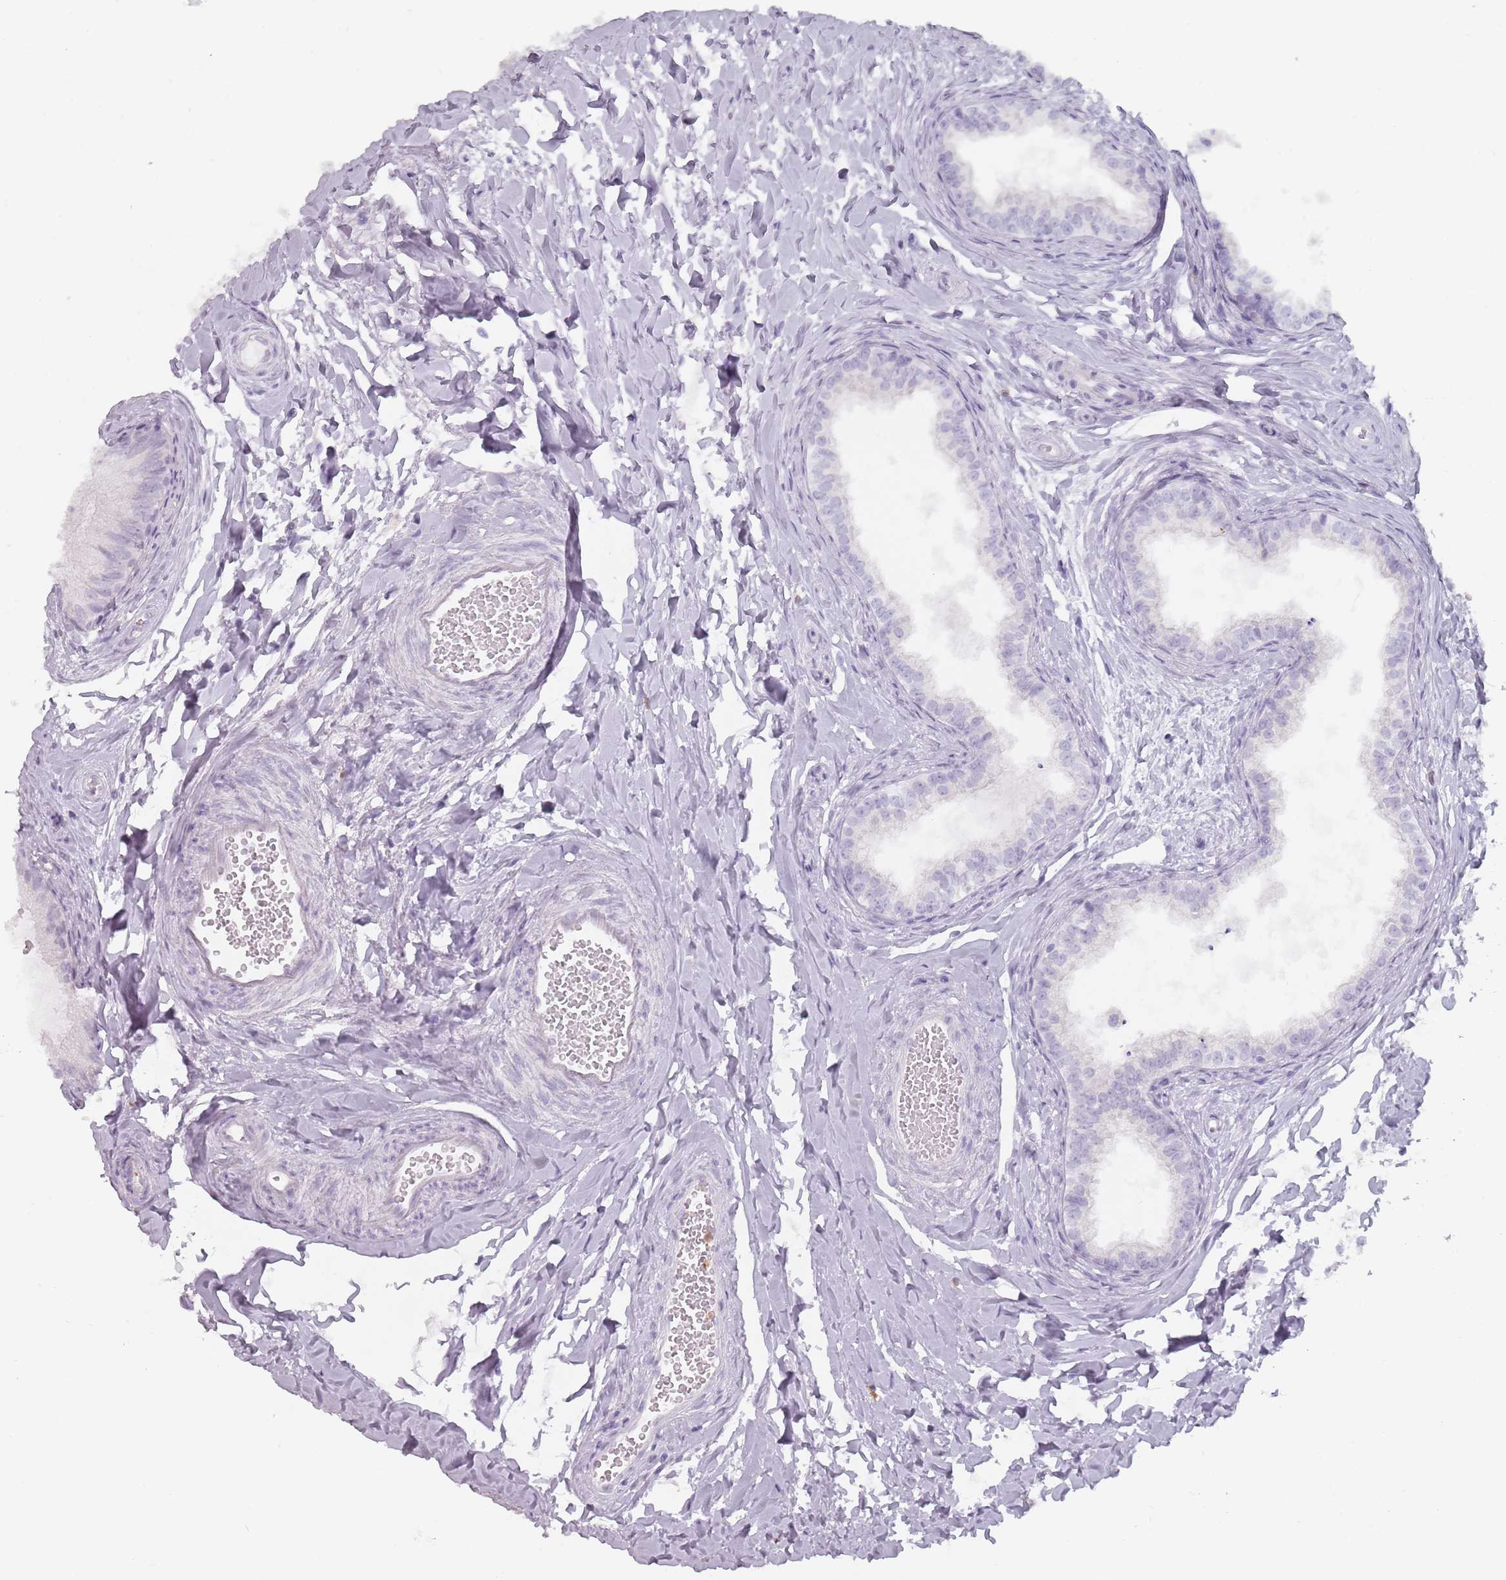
{"staining": {"intensity": "negative", "quantity": "none", "location": "none"}, "tissue": "epididymis", "cell_type": "Glandular cells", "image_type": "normal", "snomed": [{"axis": "morphology", "description": "Normal tissue, NOS"}, {"axis": "topography", "description": "Epididymis"}], "caption": "The photomicrograph displays no staining of glandular cells in normal epididymis. The staining is performed using DAB (3,3'-diaminobenzidine) brown chromogen with nuclei counter-stained in using hematoxylin.", "gene": "ZNF584", "patient": {"sex": "male", "age": 34}}